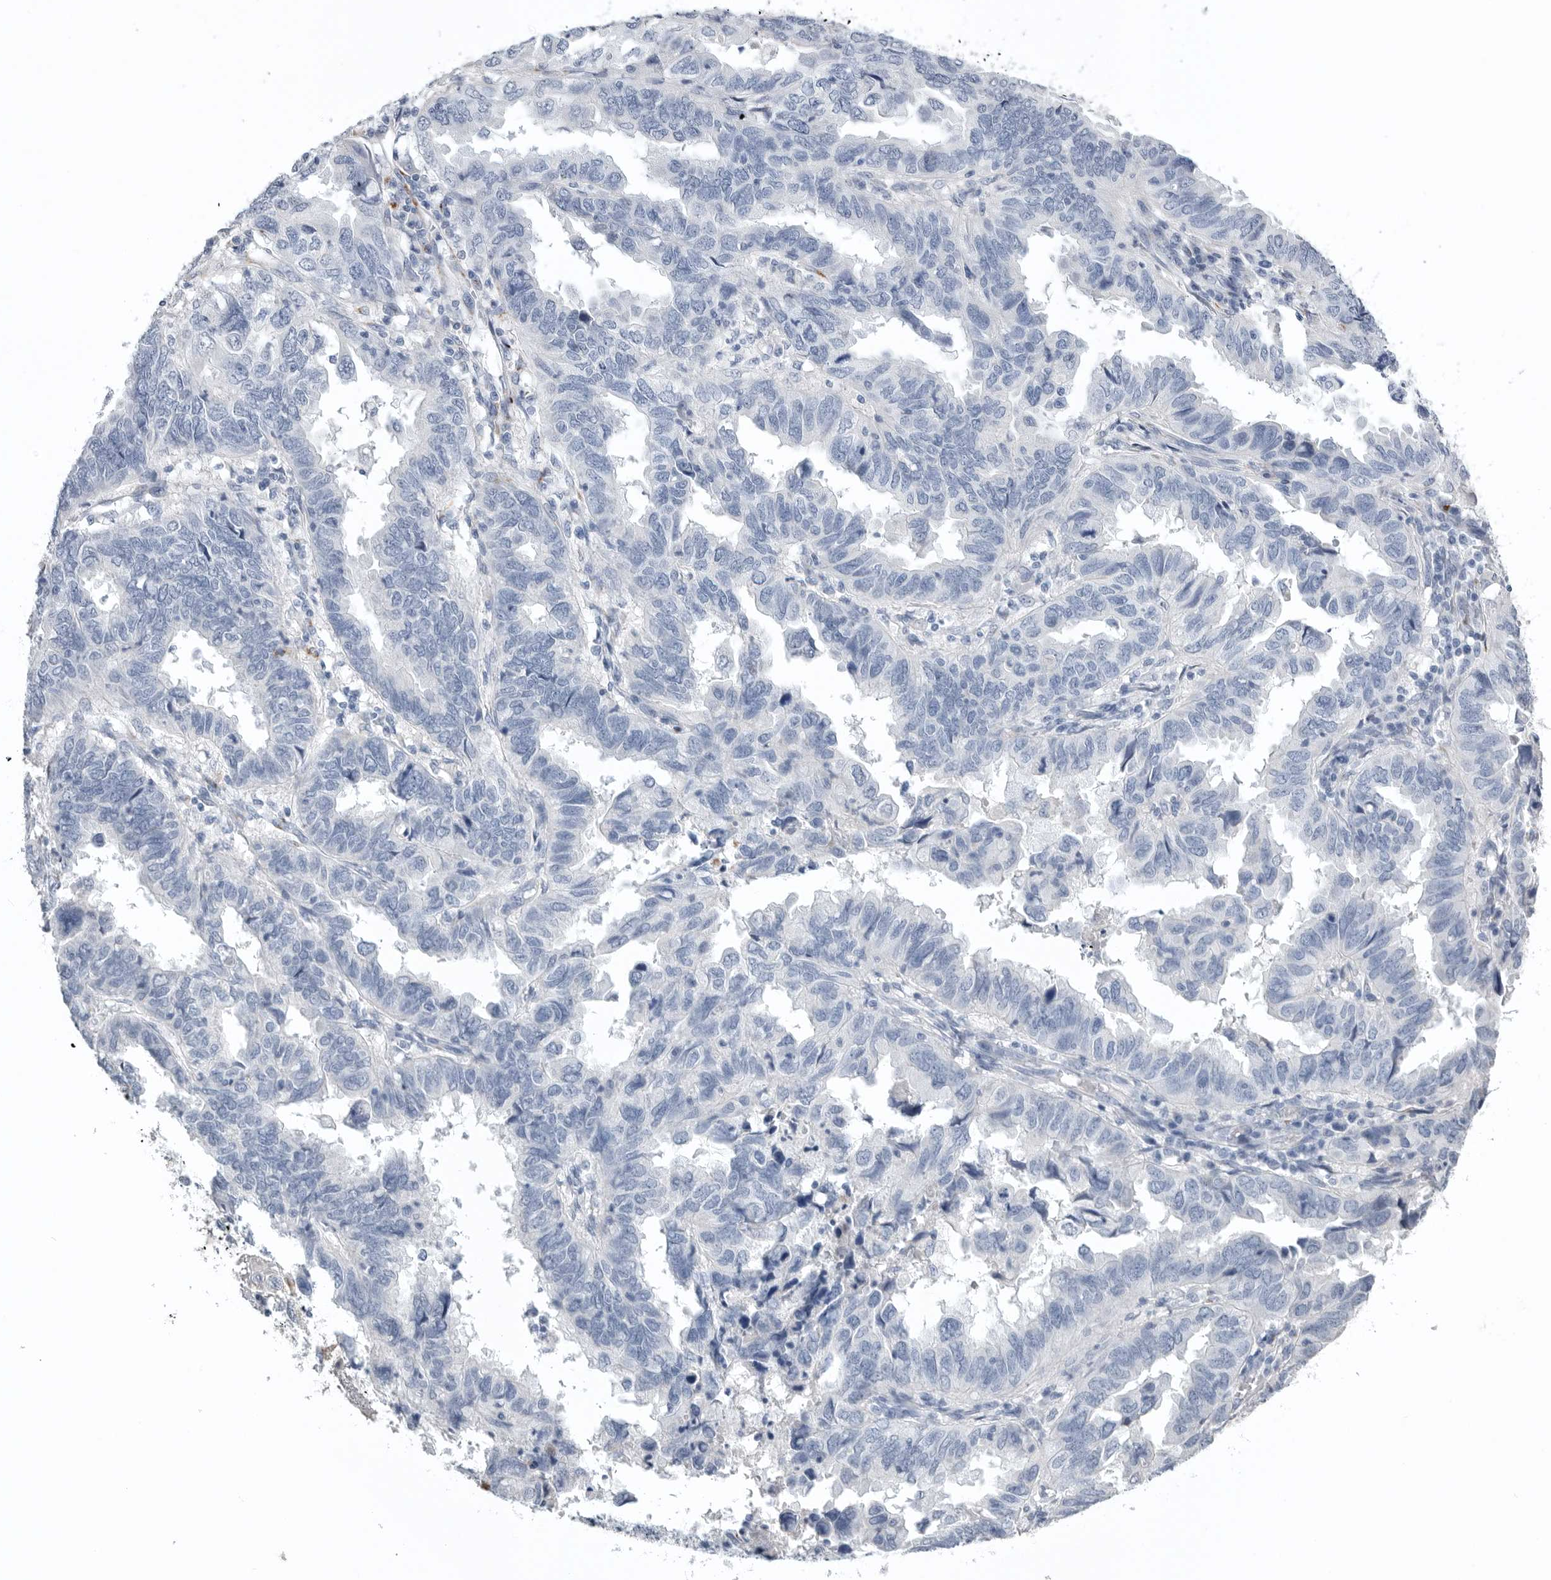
{"staining": {"intensity": "negative", "quantity": "none", "location": "none"}, "tissue": "endometrial cancer", "cell_type": "Tumor cells", "image_type": "cancer", "snomed": [{"axis": "morphology", "description": "Adenocarcinoma, NOS"}, {"axis": "topography", "description": "Uterus"}], "caption": "Immunohistochemistry (IHC) histopathology image of neoplastic tissue: endometrial adenocarcinoma stained with DAB demonstrates no significant protein positivity in tumor cells. The staining was performed using DAB (3,3'-diaminobenzidine) to visualize the protein expression in brown, while the nuclei were stained in blue with hematoxylin (Magnification: 20x).", "gene": "TIMP1", "patient": {"sex": "female", "age": 77}}